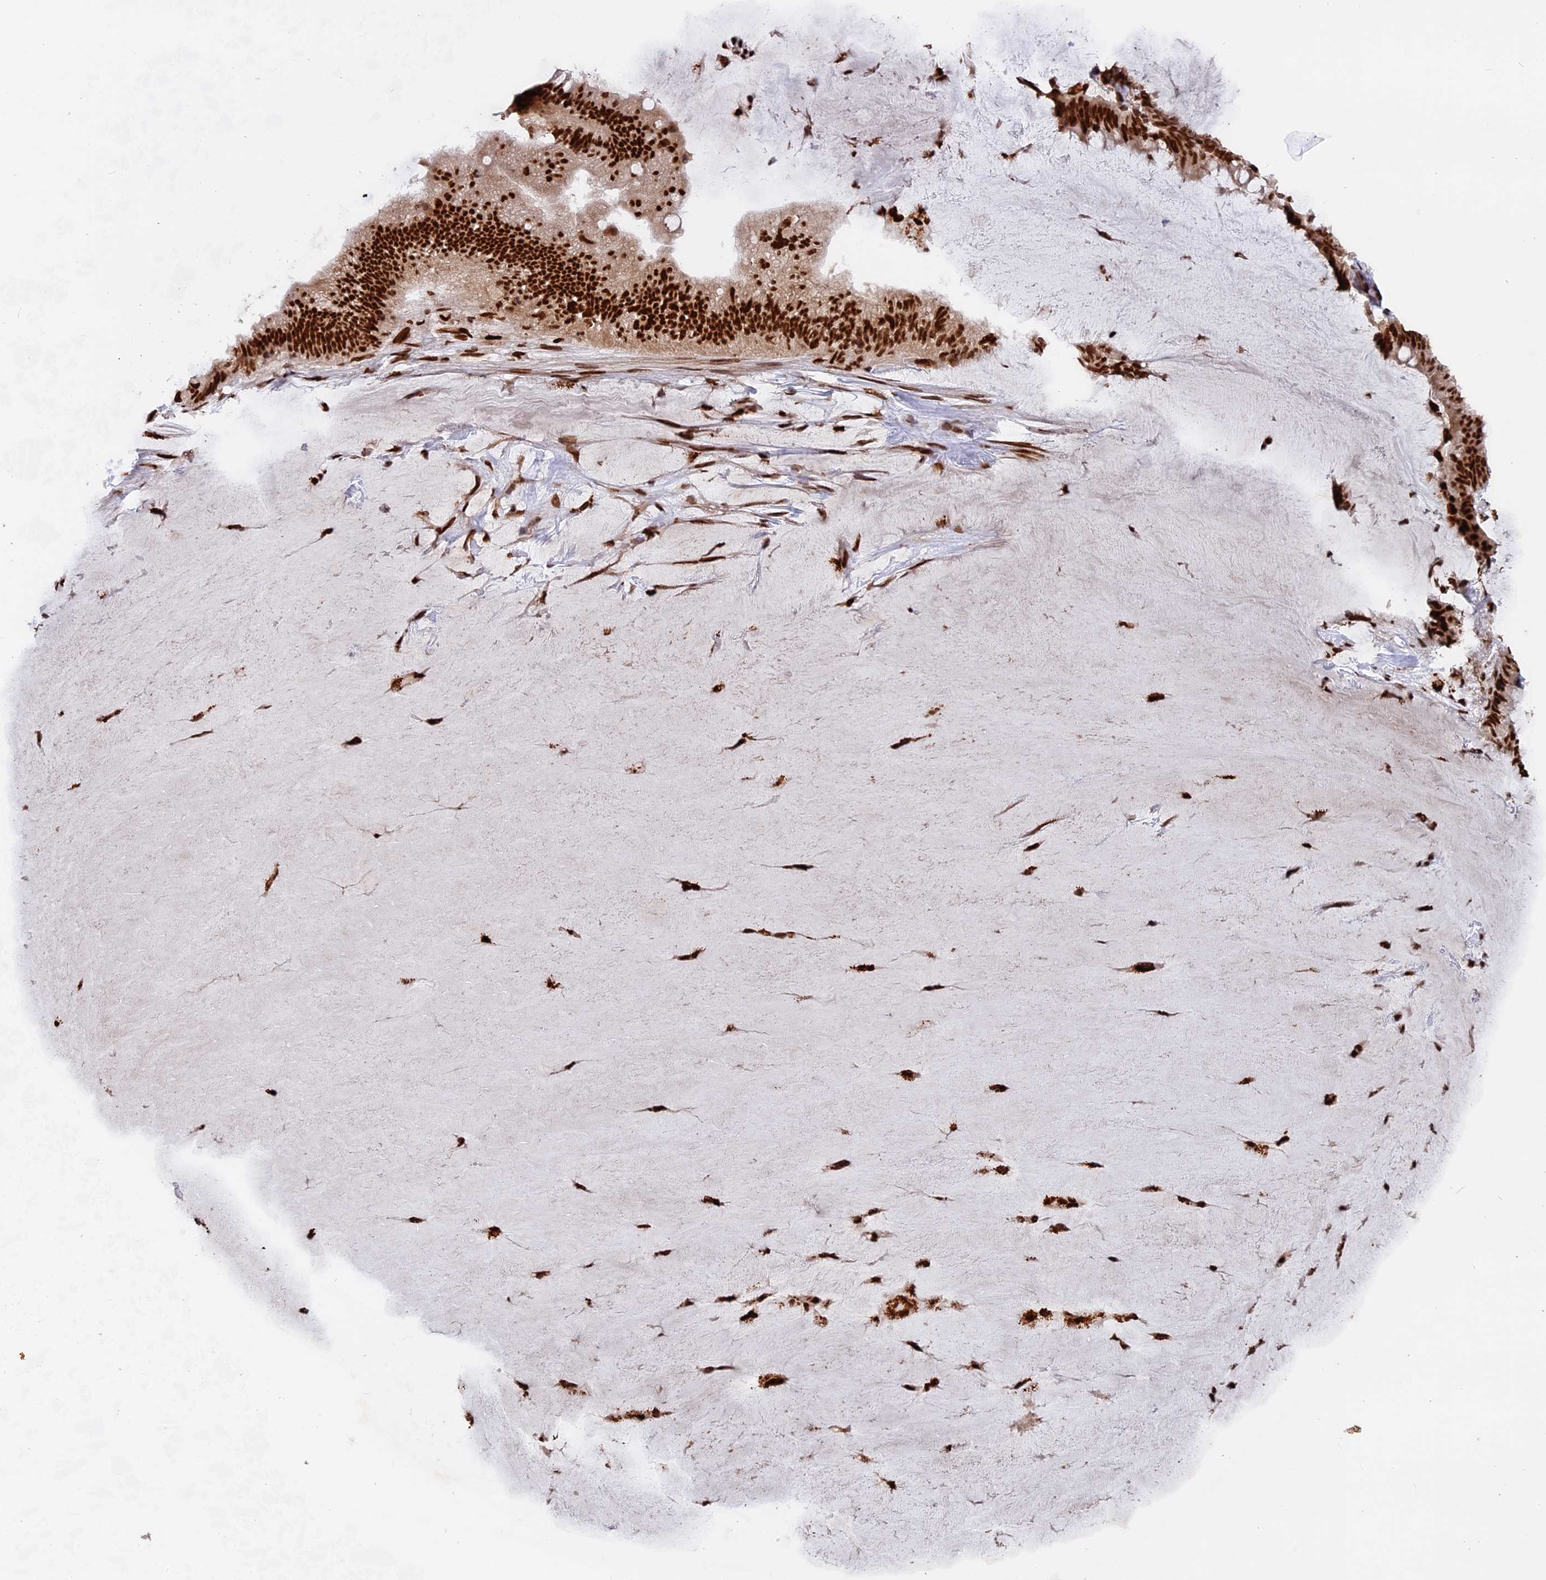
{"staining": {"intensity": "strong", "quantity": ">75%", "location": "nuclear"}, "tissue": "ovarian cancer", "cell_type": "Tumor cells", "image_type": "cancer", "snomed": [{"axis": "morphology", "description": "Cystadenocarcinoma, mucinous, NOS"}, {"axis": "topography", "description": "Ovary"}], "caption": "The image reveals staining of ovarian cancer (mucinous cystadenocarcinoma), revealing strong nuclear protein positivity (brown color) within tumor cells.", "gene": "RAMAC", "patient": {"sex": "female", "age": 61}}